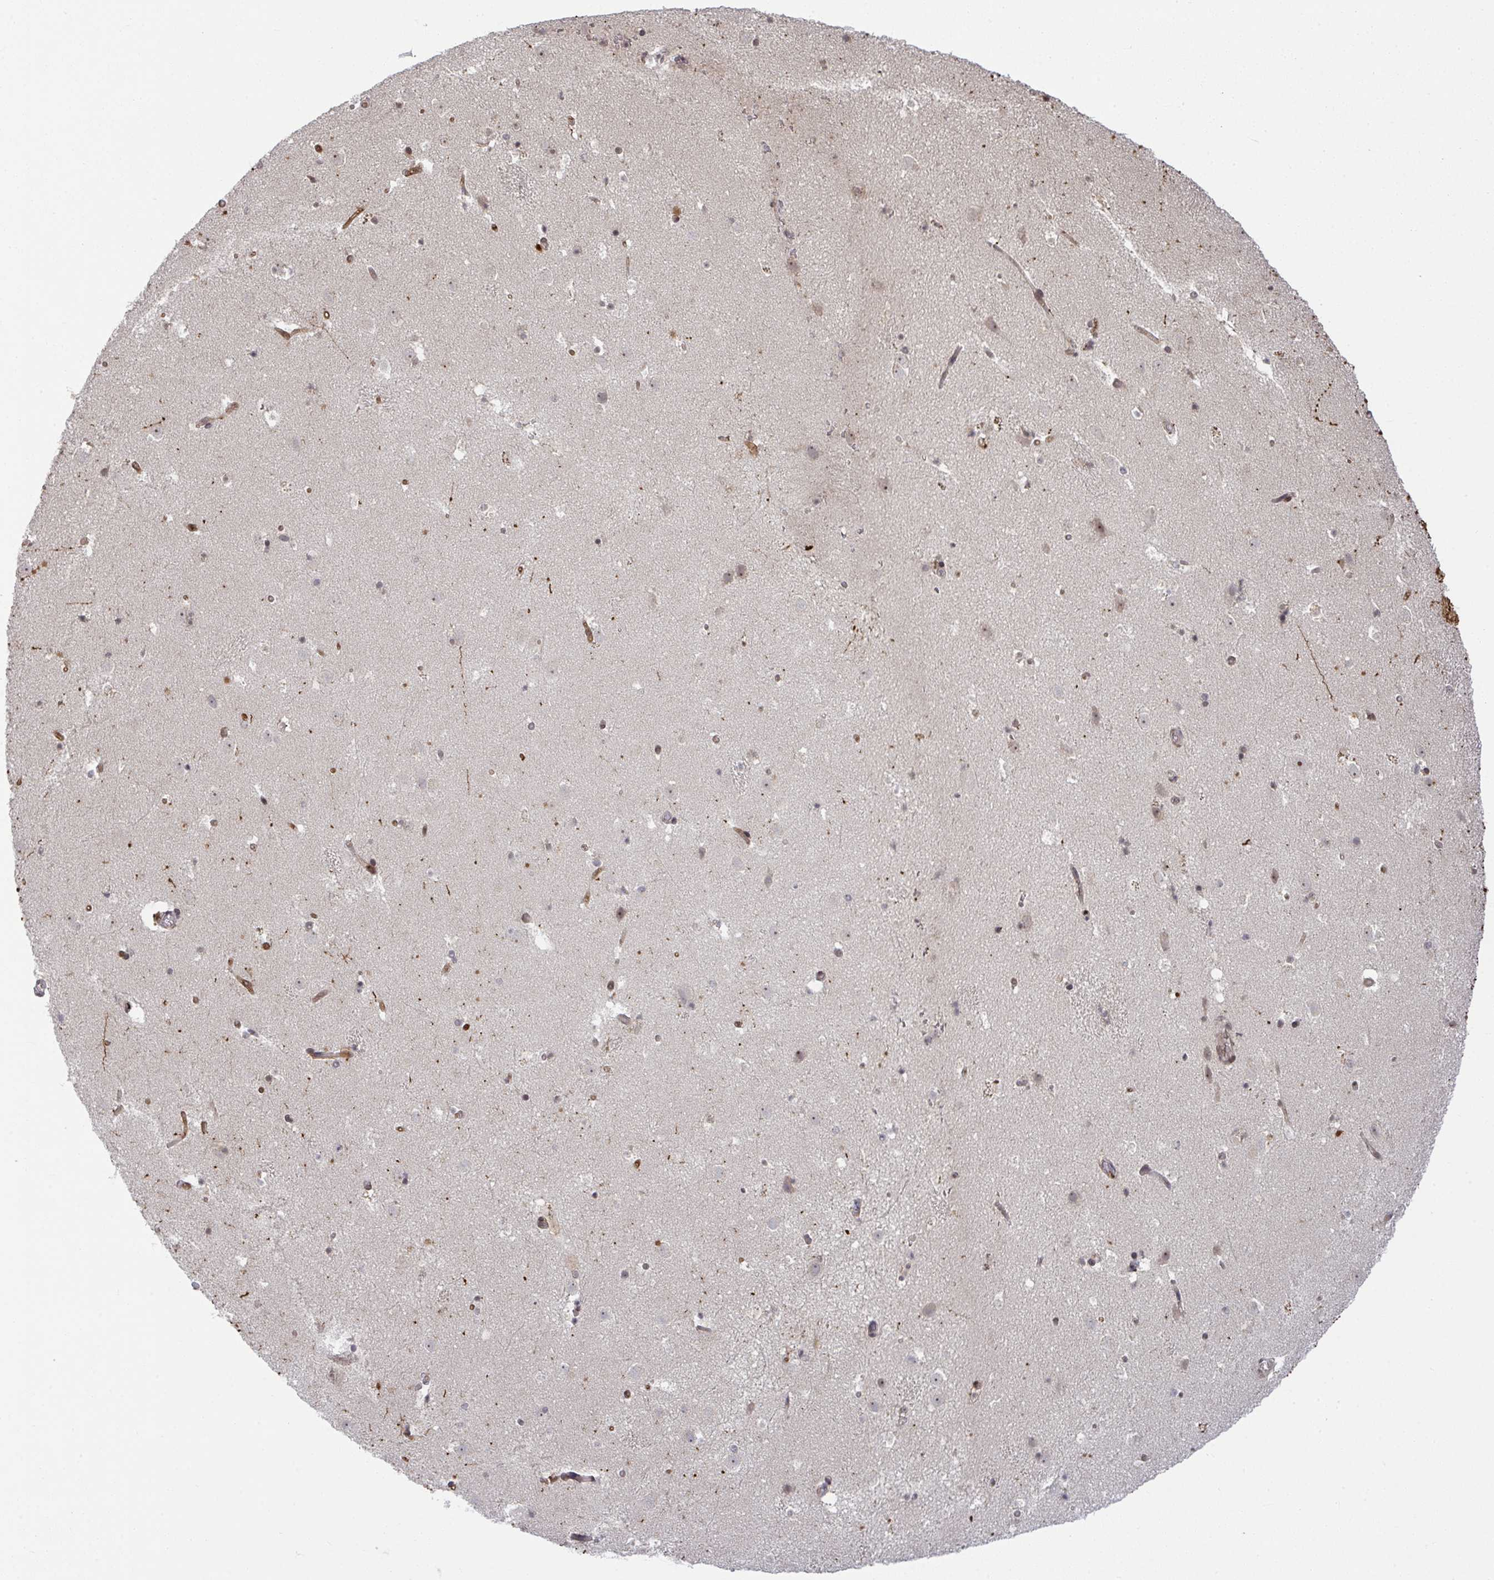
{"staining": {"intensity": "moderate", "quantity": "<25%", "location": "cytoplasmic/membranous,nuclear"}, "tissue": "caudate", "cell_type": "Glial cells", "image_type": "normal", "snomed": [{"axis": "morphology", "description": "Normal tissue, NOS"}, {"axis": "topography", "description": "Lateral ventricle wall"}], "caption": "Protein analysis of unremarkable caudate displays moderate cytoplasmic/membranous,nuclear expression in approximately <25% of glial cells. The staining was performed using DAB (3,3'-diaminobenzidine) to visualize the protein expression in brown, while the nuclei were stained in blue with hematoxylin (Magnification: 20x).", "gene": "UXT", "patient": {"sex": "male", "age": 37}}